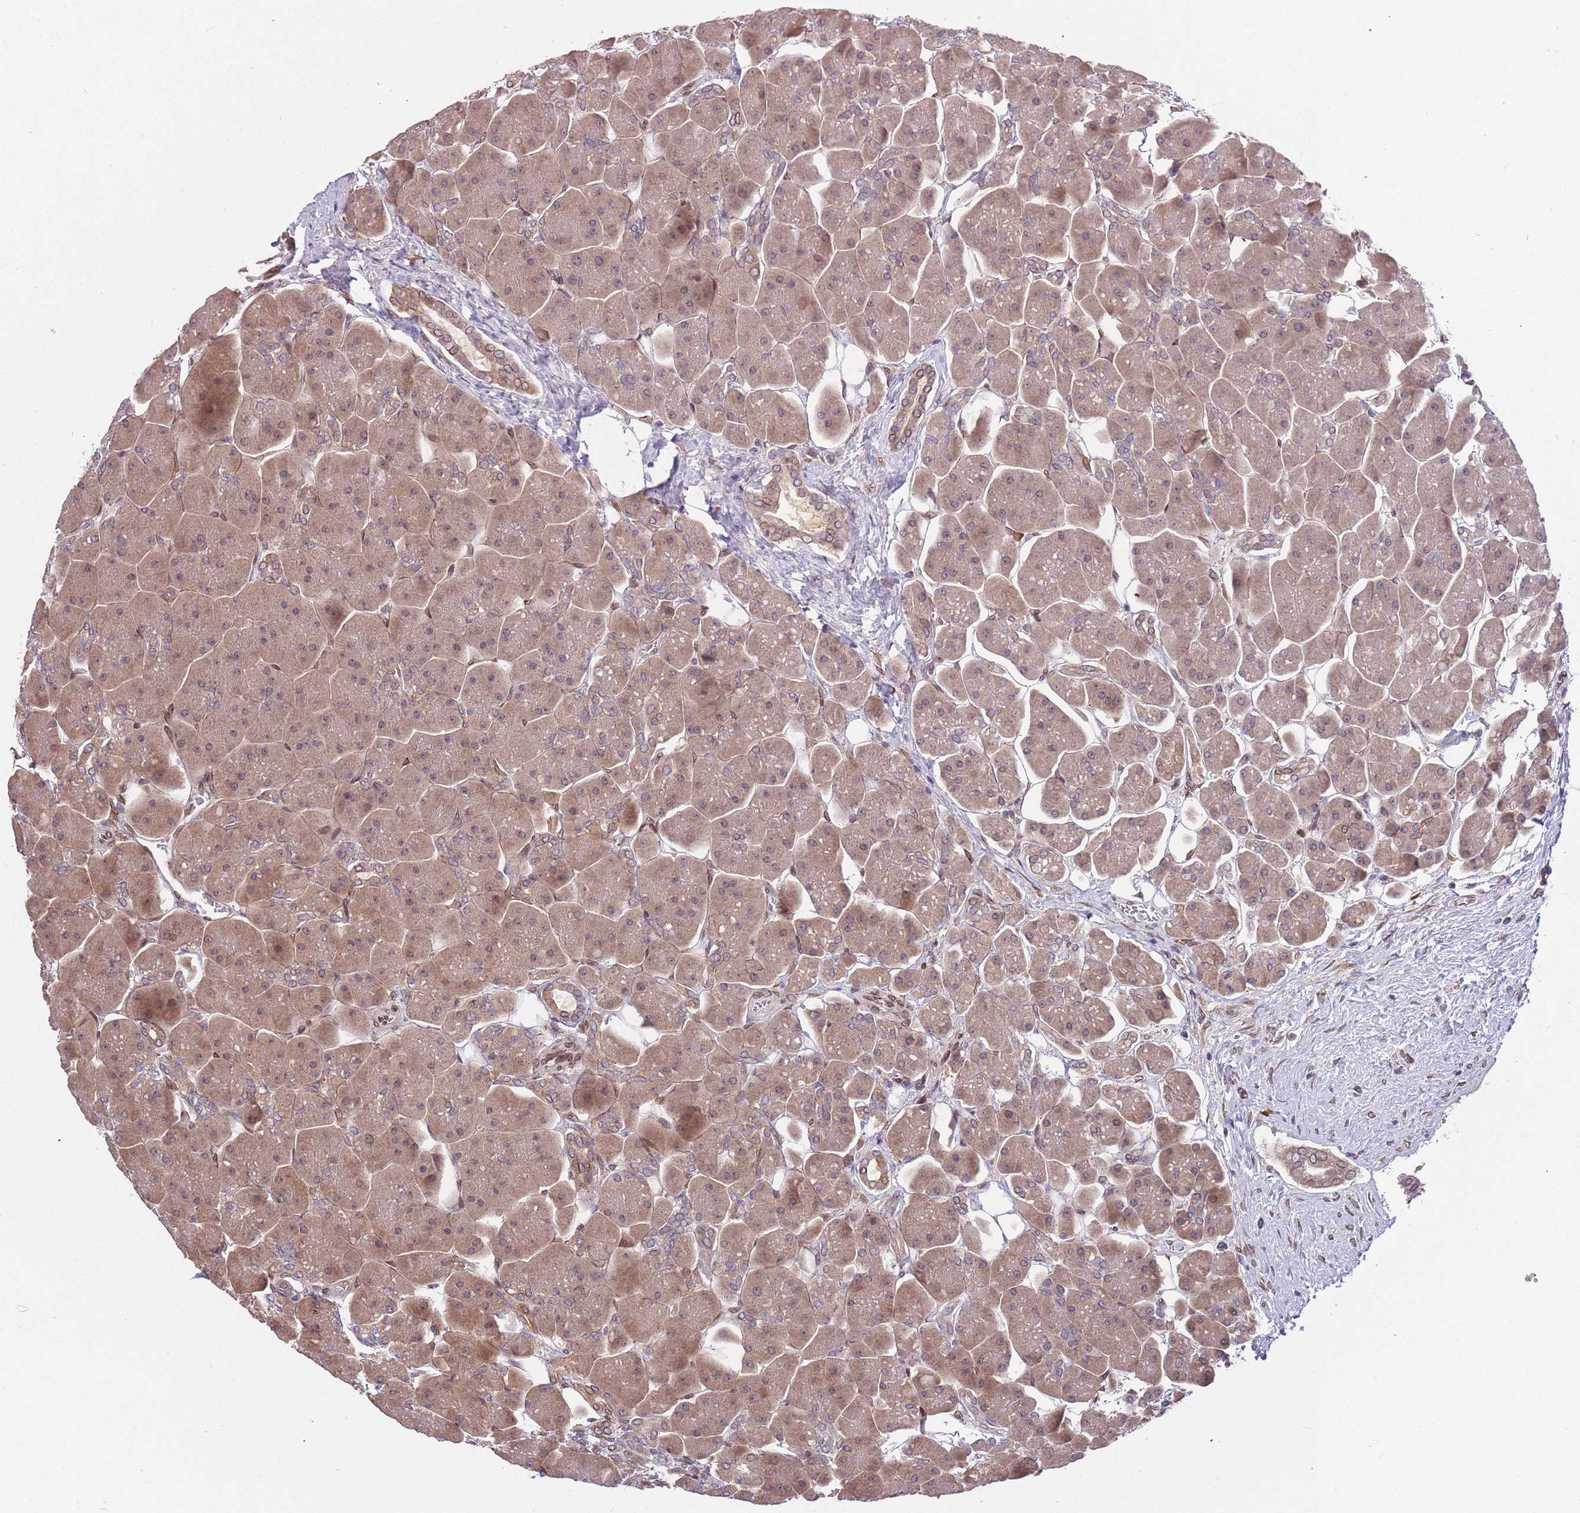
{"staining": {"intensity": "moderate", "quantity": ">75%", "location": "cytoplasmic/membranous"}, "tissue": "pancreas", "cell_type": "Exocrine glandular cells", "image_type": "normal", "snomed": [{"axis": "morphology", "description": "Normal tissue, NOS"}, {"axis": "topography", "description": "Pancreas"}], "caption": "The immunohistochemical stain highlights moderate cytoplasmic/membranous expression in exocrine glandular cells of unremarkable pancreas.", "gene": "ZNF665", "patient": {"sex": "male", "age": 66}}